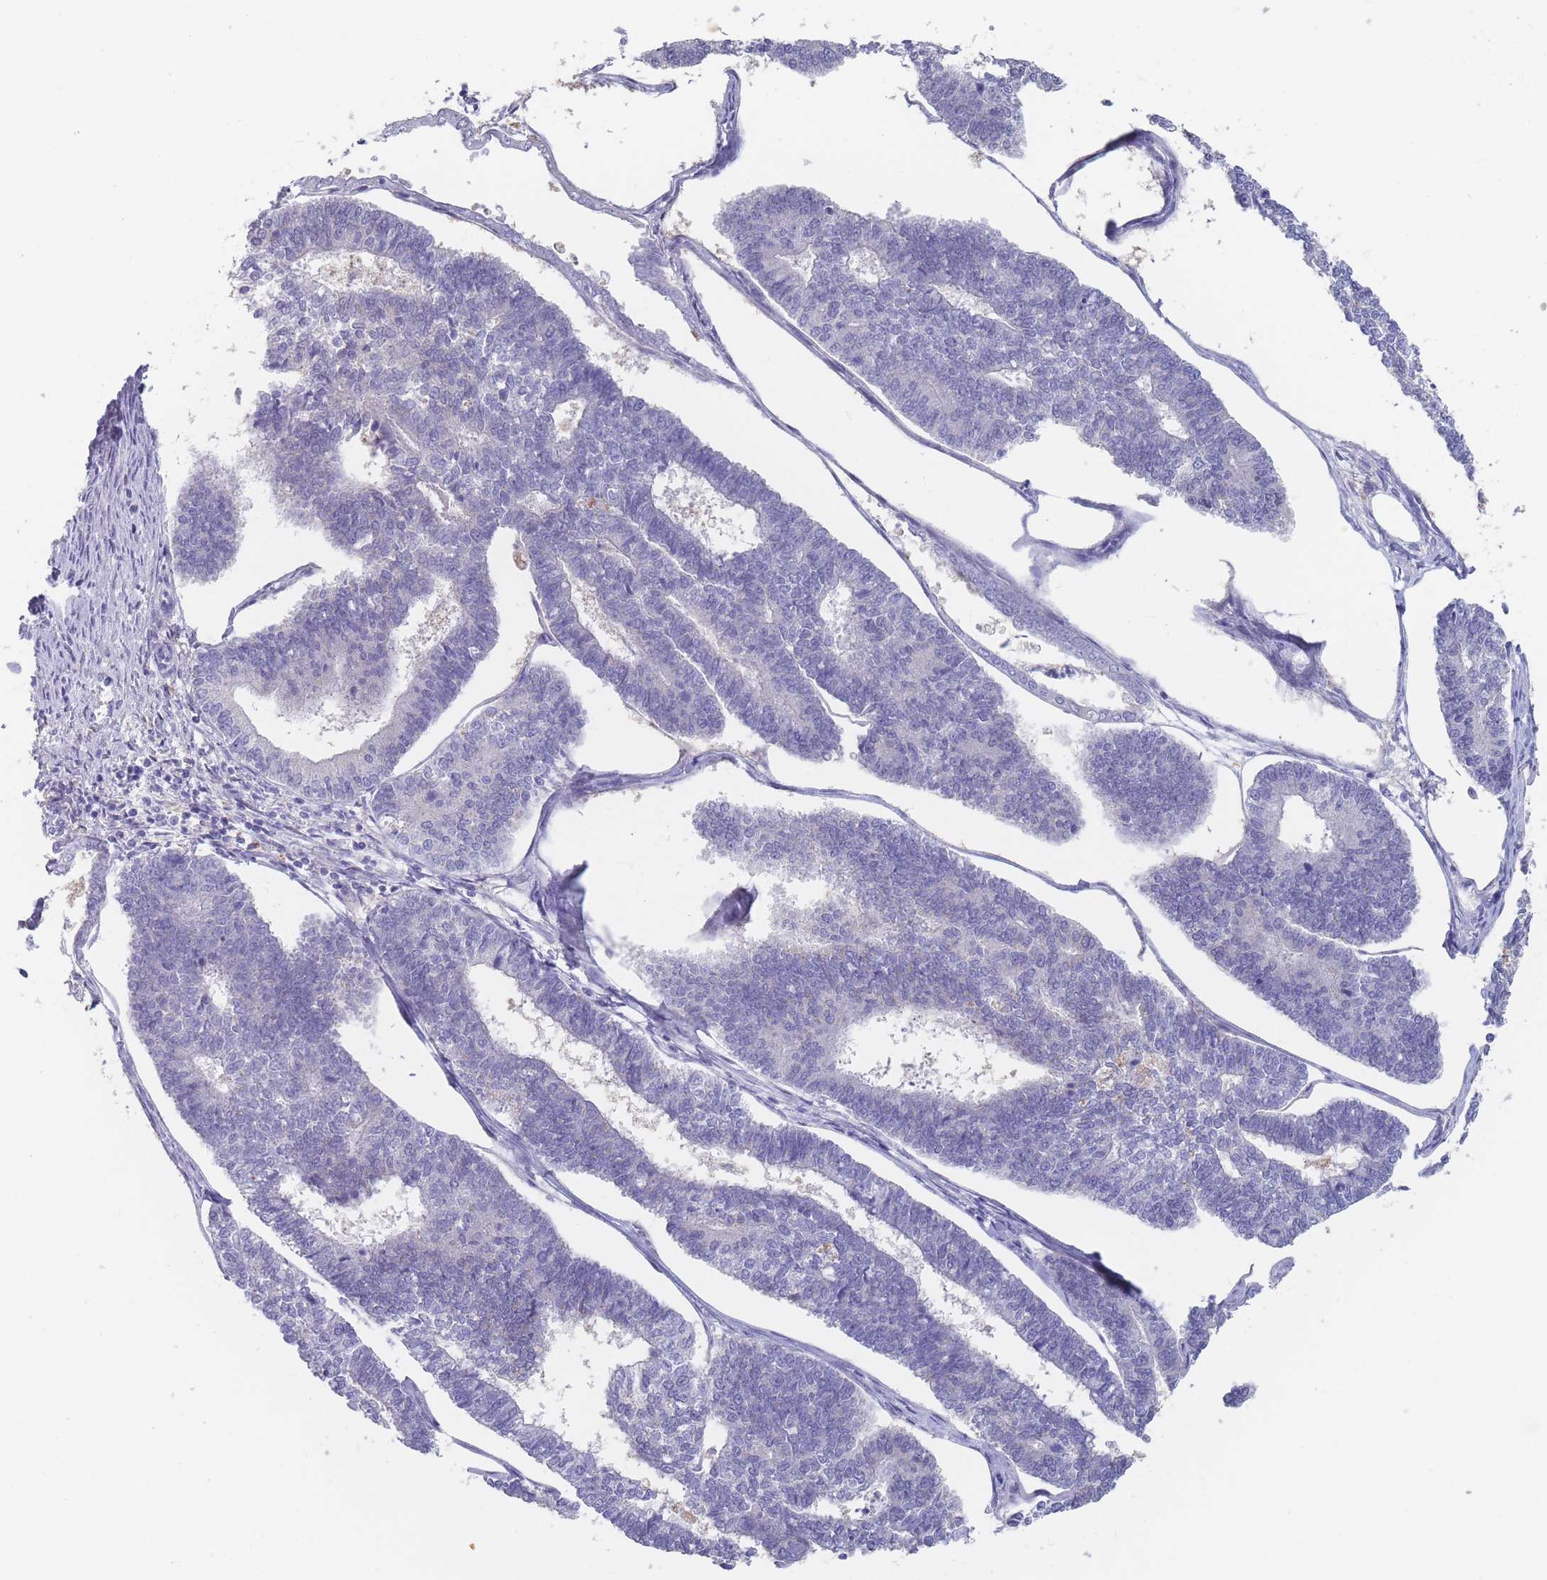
{"staining": {"intensity": "negative", "quantity": "none", "location": "none"}, "tissue": "endometrial cancer", "cell_type": "Tumor cells", "image_type": "cancer", "snomed": [{"axis": "morphology", "description": "Adenocarcinoma, NOS"}, {"axis": "topography", "description": "Endometrium"}], "caption": "Protein analysis of endometrial cancer (adenocarcinoma) shows no significant expression in tumor cells.", "gene": "CYP51A1", "patient": {"sex": "female", "age": 70}}